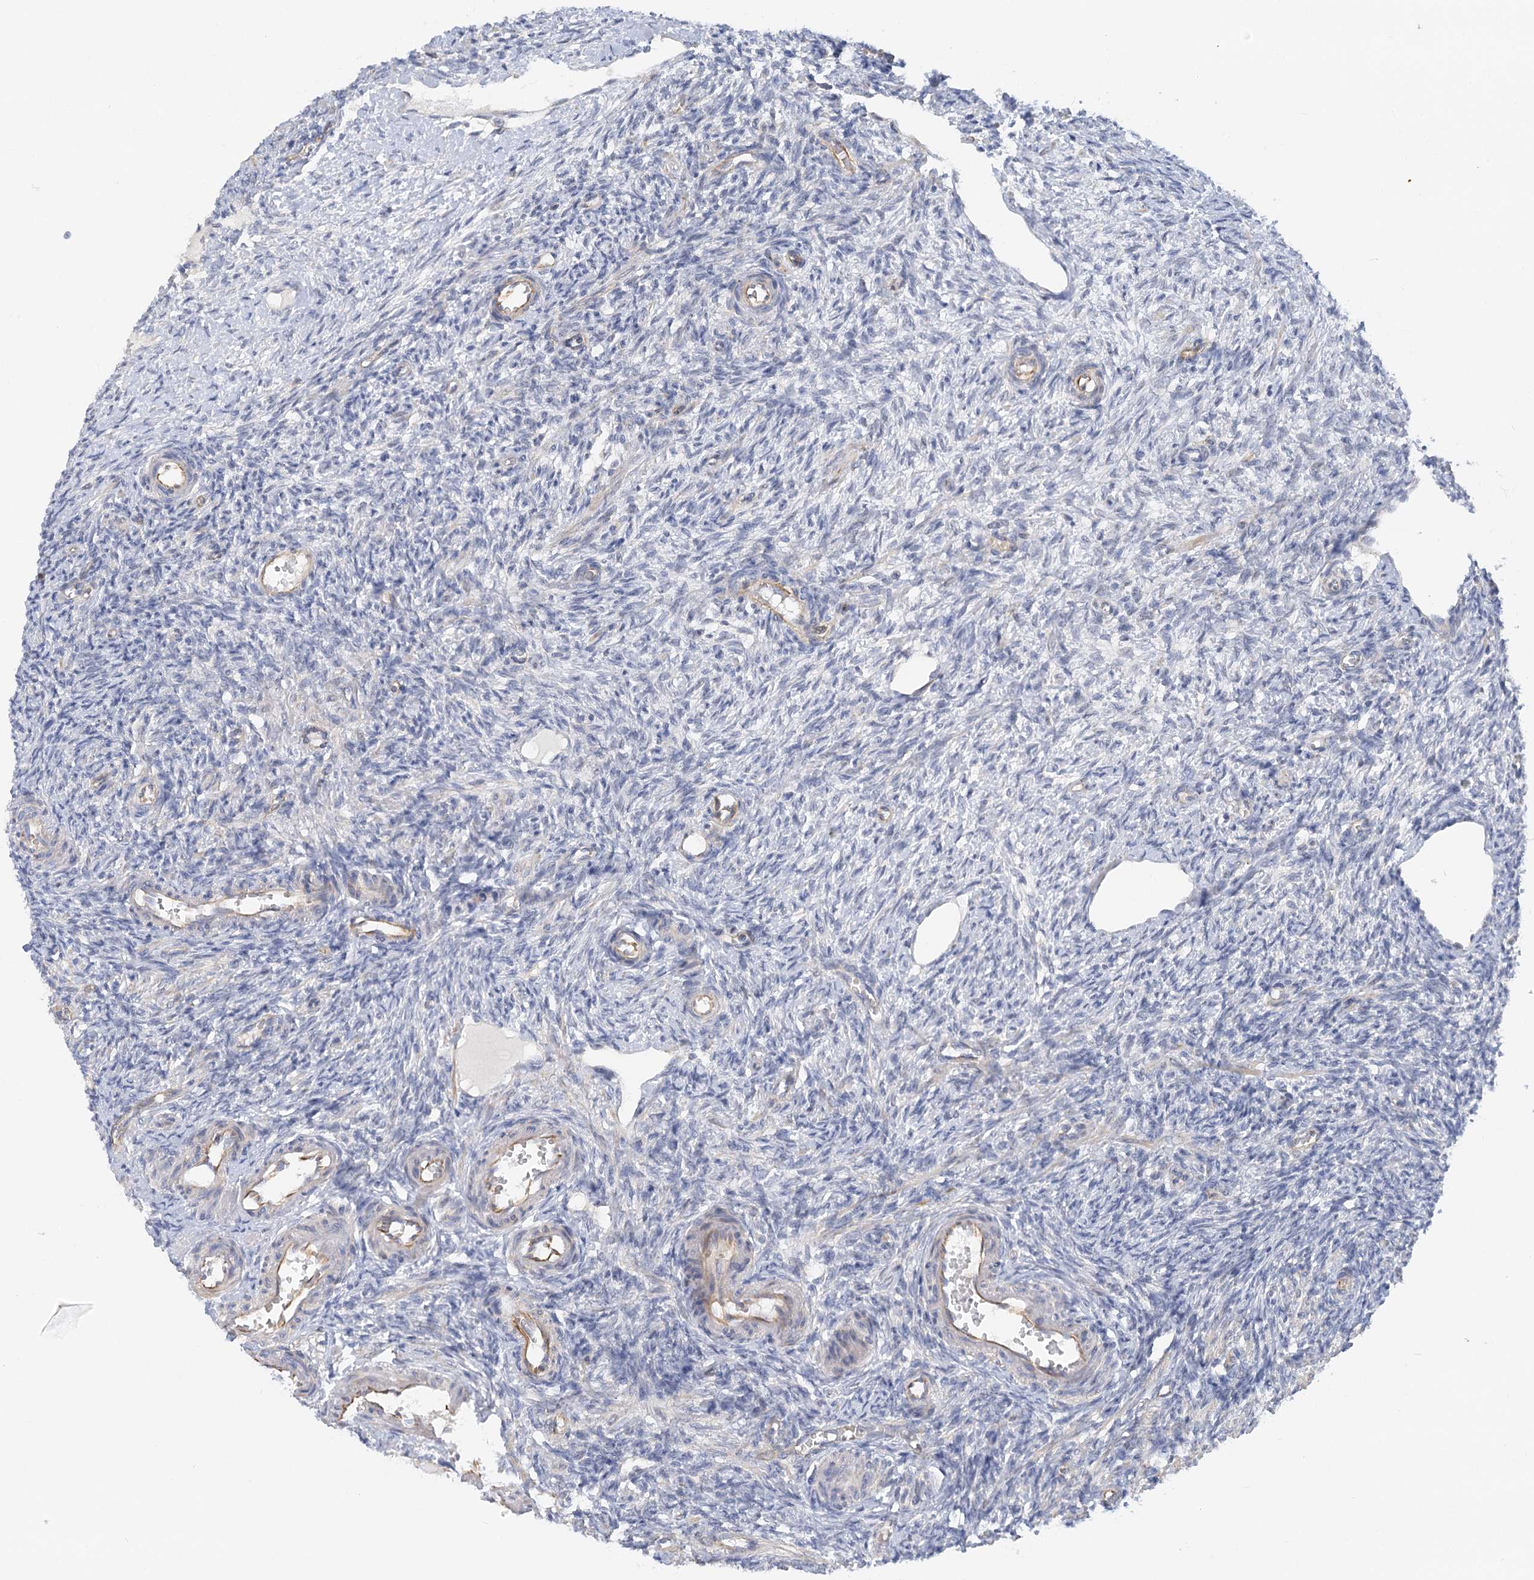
{"staining": {"intensity": "negative", "quantity": "none", "location": "none"}, "tissue": "ovary", "cell_type": "Ovarian stroma cells", "image_type": "normal", "snomed": [{"axis": "morphology", "description": "Normal tissue, NOS"}, {"axis": "topography", "description": "Ovary"}], "caption": "Ovarian stroma cells show no significant positivity in benign ovary. (IHC, brightfield microscopy, high magnification).", "gene": "NELL2", "patient": {"sex": "female", "age": 27}}